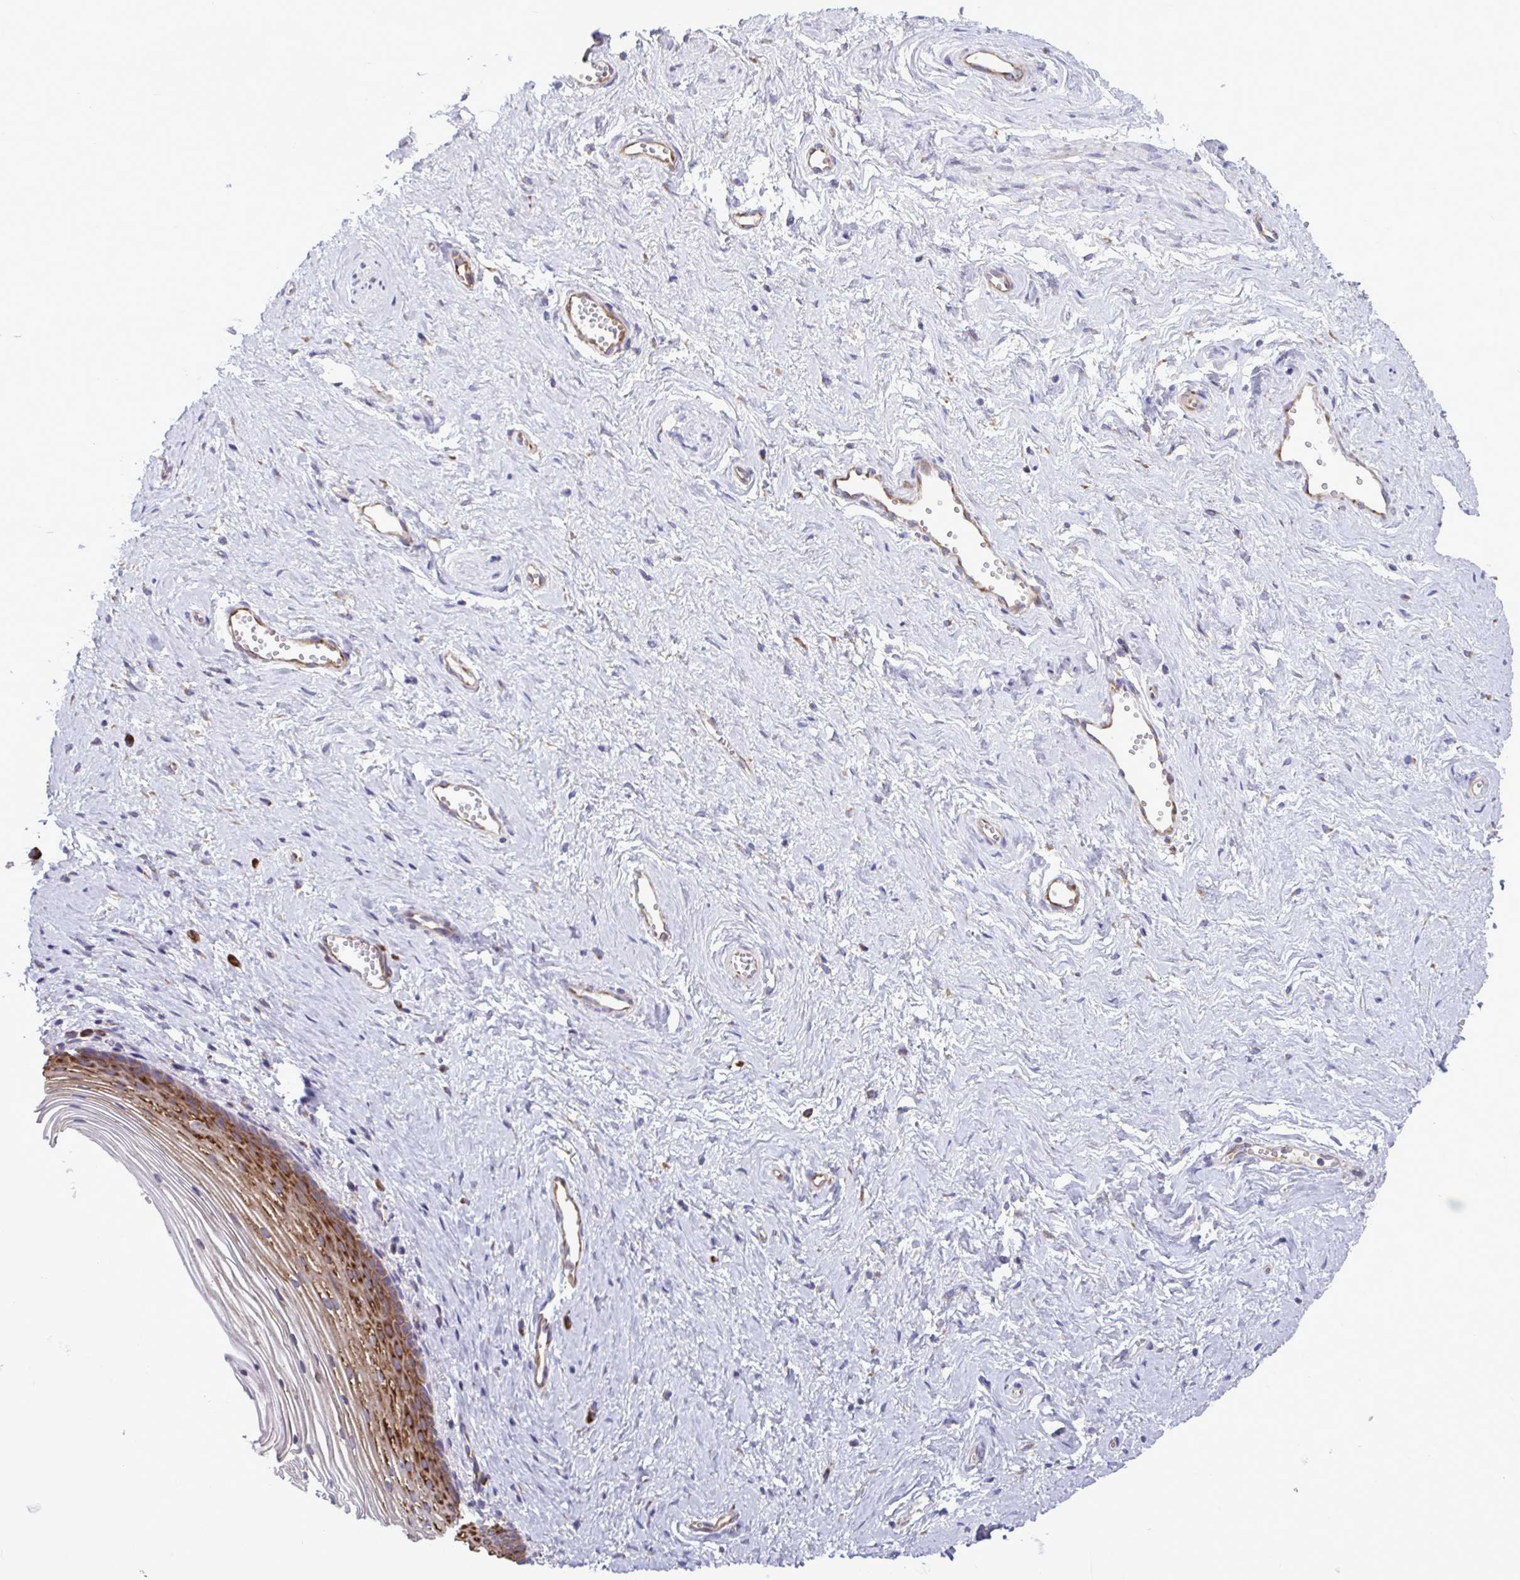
{"staining": {"intensity": "strong", "quantity": ">75%", "location": "cytoplasmic/membranous"}, "tissue": "vagina", "cell_type": "Squamous epithelial cells", "image_type": "normal", "snomed": [{"axis": "morphology", "description": "Normal tissue, NOS"}, {"axis": "topography", "description": "Vagina"}], "caption": "Immunohistochemical staining of normal vagina exhibits high levels of strong cytoplasmic/membranous expression in about >75% of squamous epithelial cells. (Brightfield microscopy of DAB IHC at high magnification).", "gene": "RPS16", "patient": {"sex": "female", "age": 56}}